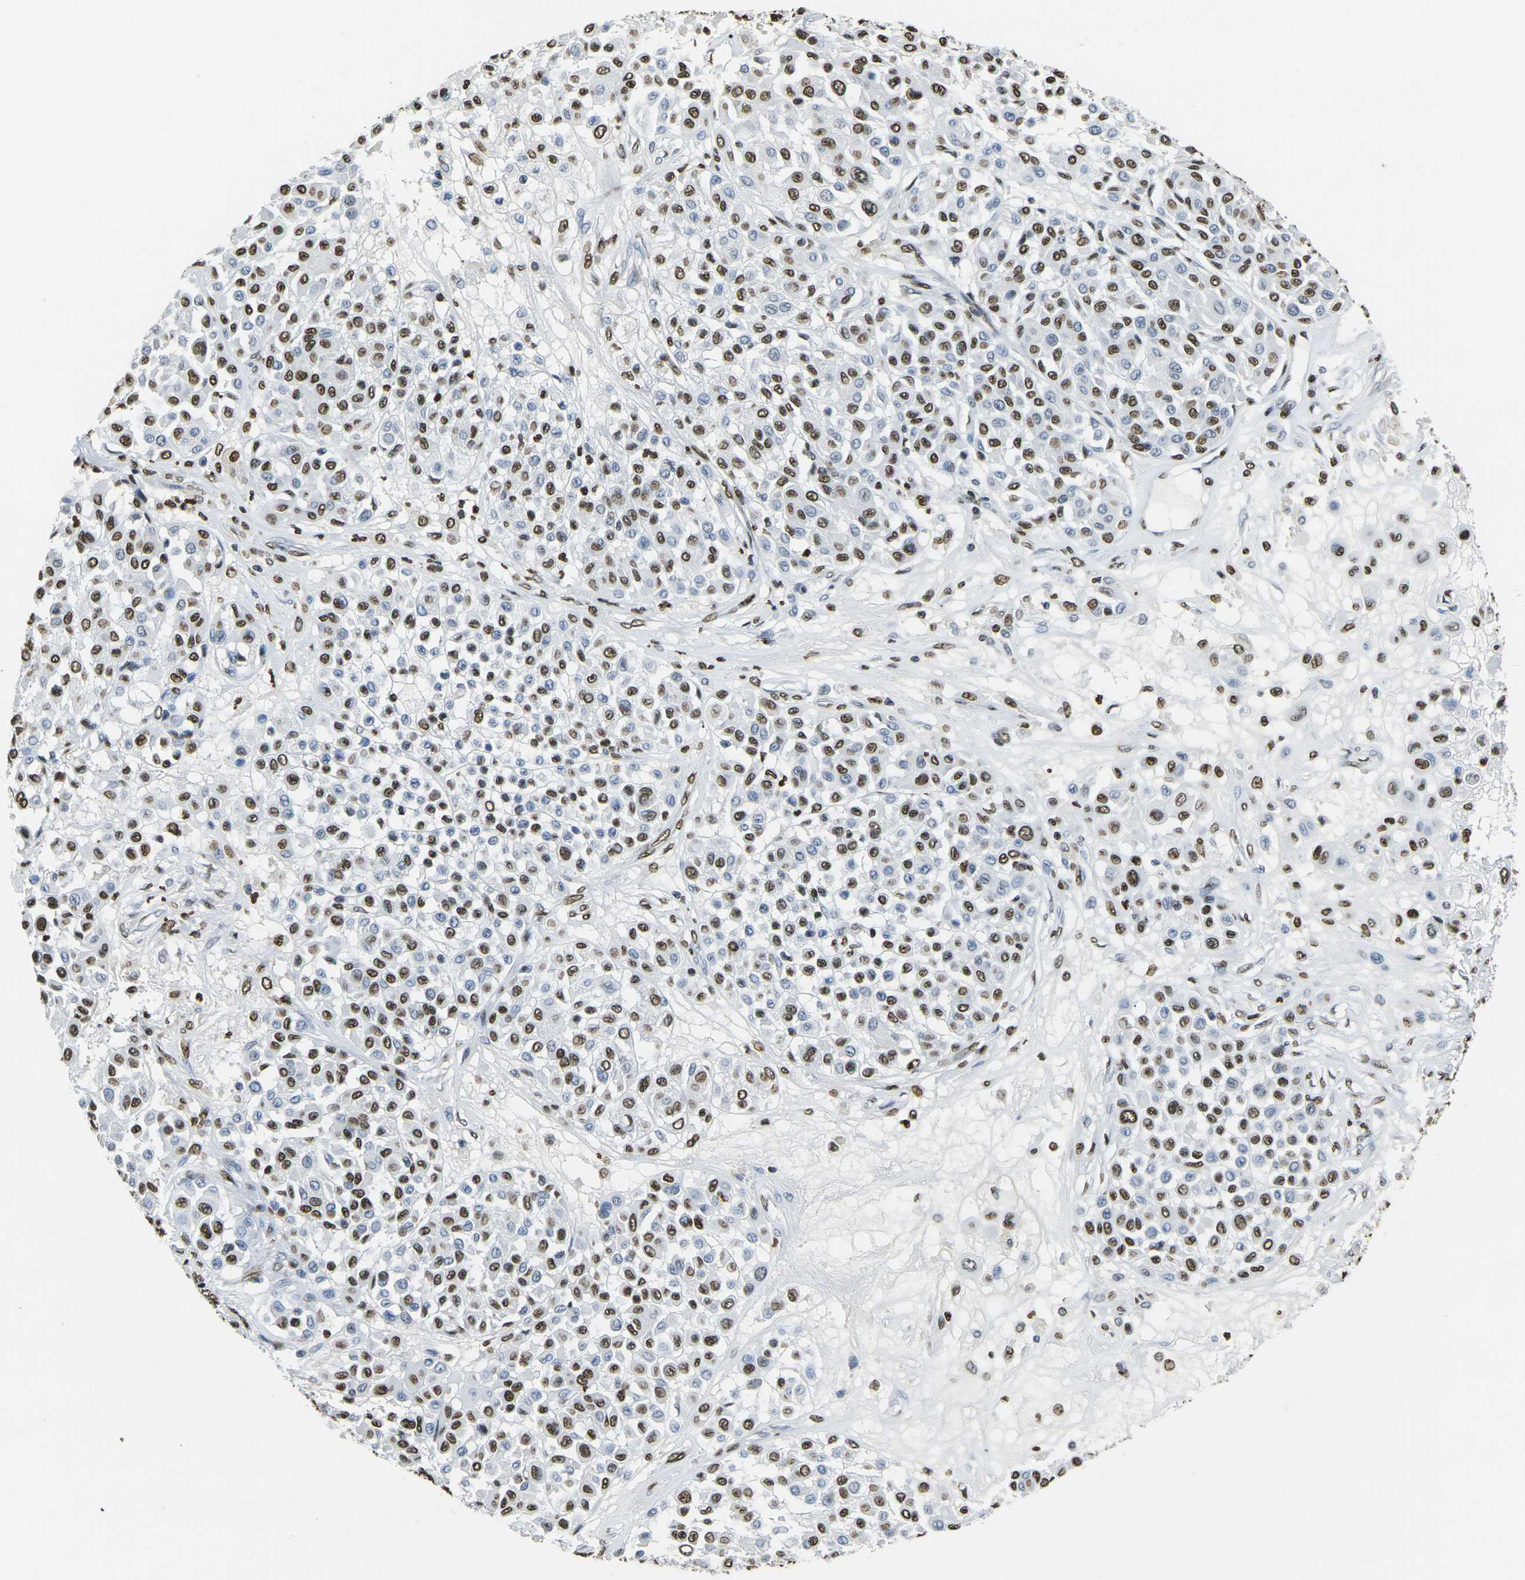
{"staining": {"intensity": "strong", "quantity": "25%-75%", "location": "nuclear"}, "tissue": "melanoma", "cell_type": "Tumor cells", "image_type": "cancer", "snomed": [{"axis": "morphology", "description": "Malignant melanoma, Metastatic site"}, {"axis": "topography", "description": "Soft tissue"}], "caption": "Immunohistochemical staining of malignant melanoma (metastatic site) reveals high levels of strong nuclear positivity in approximately 25%-75% of tumor cells. Immunohistochemistry stains the protein in brown and the nuclei are stained blue.", "gene": "DRAXIN", "patient": {"sex": "male", "age": 41}}